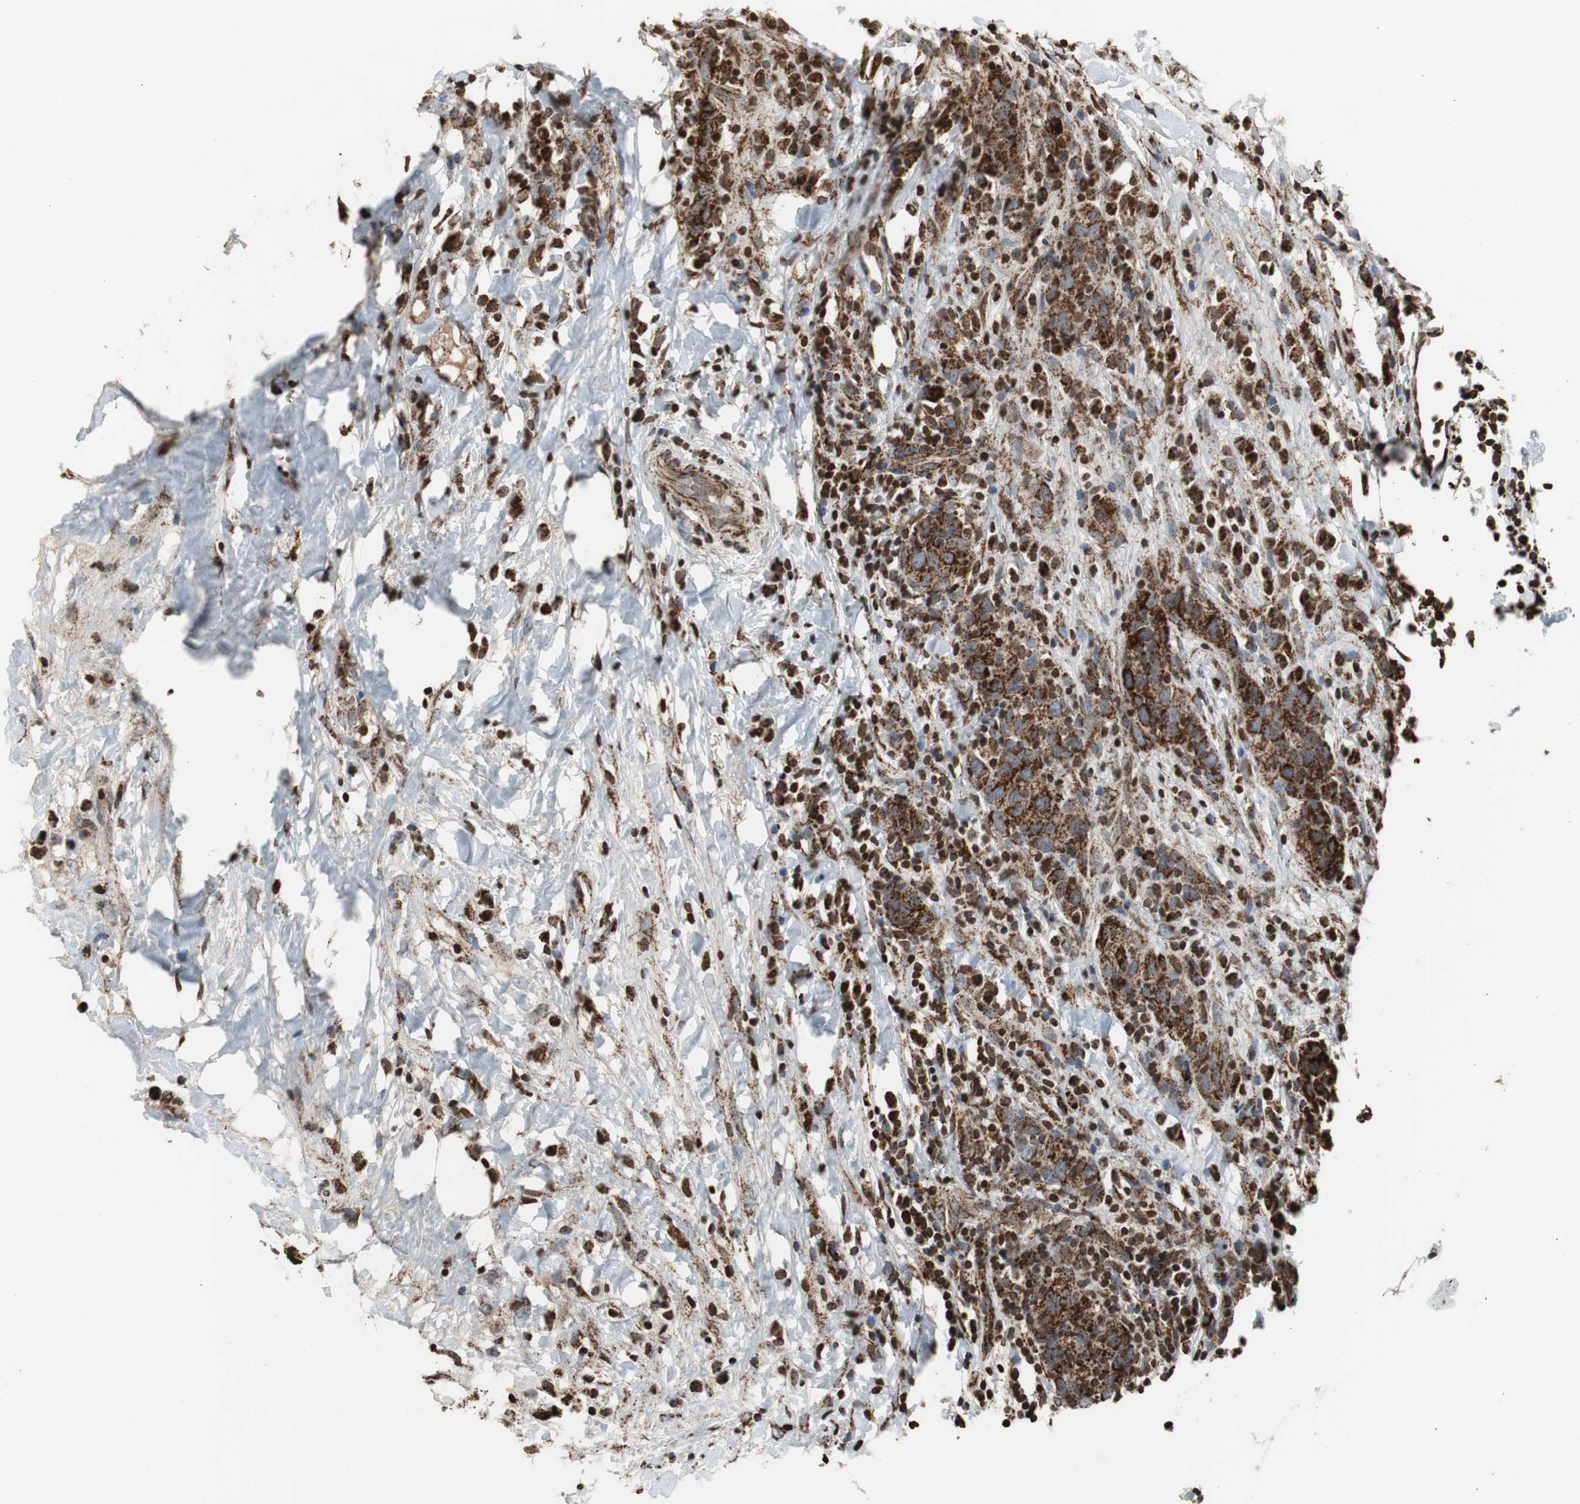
{"staining": {"intensity": "strong", "quantity": ">75%", "location": "cytoplasmic/membranous"}, "tissue": "breast cancer", "cell_type": "Tumor cells", "image_type": "cancer", "snomed": [{"axis": "morphology", "description": "Duct carcinoma"}, {"axis": "topography", "description": "Breast"}], "caption": "An immunohistochemistry image of tumor tissue is shown. Protein staining in brown shows strong cytoplasmic/membranous positivity in intraductal carcinoma (breast) within tumor cells.", "gene": "HSPA9", "patient": {"sex": "female", "age": 37}}